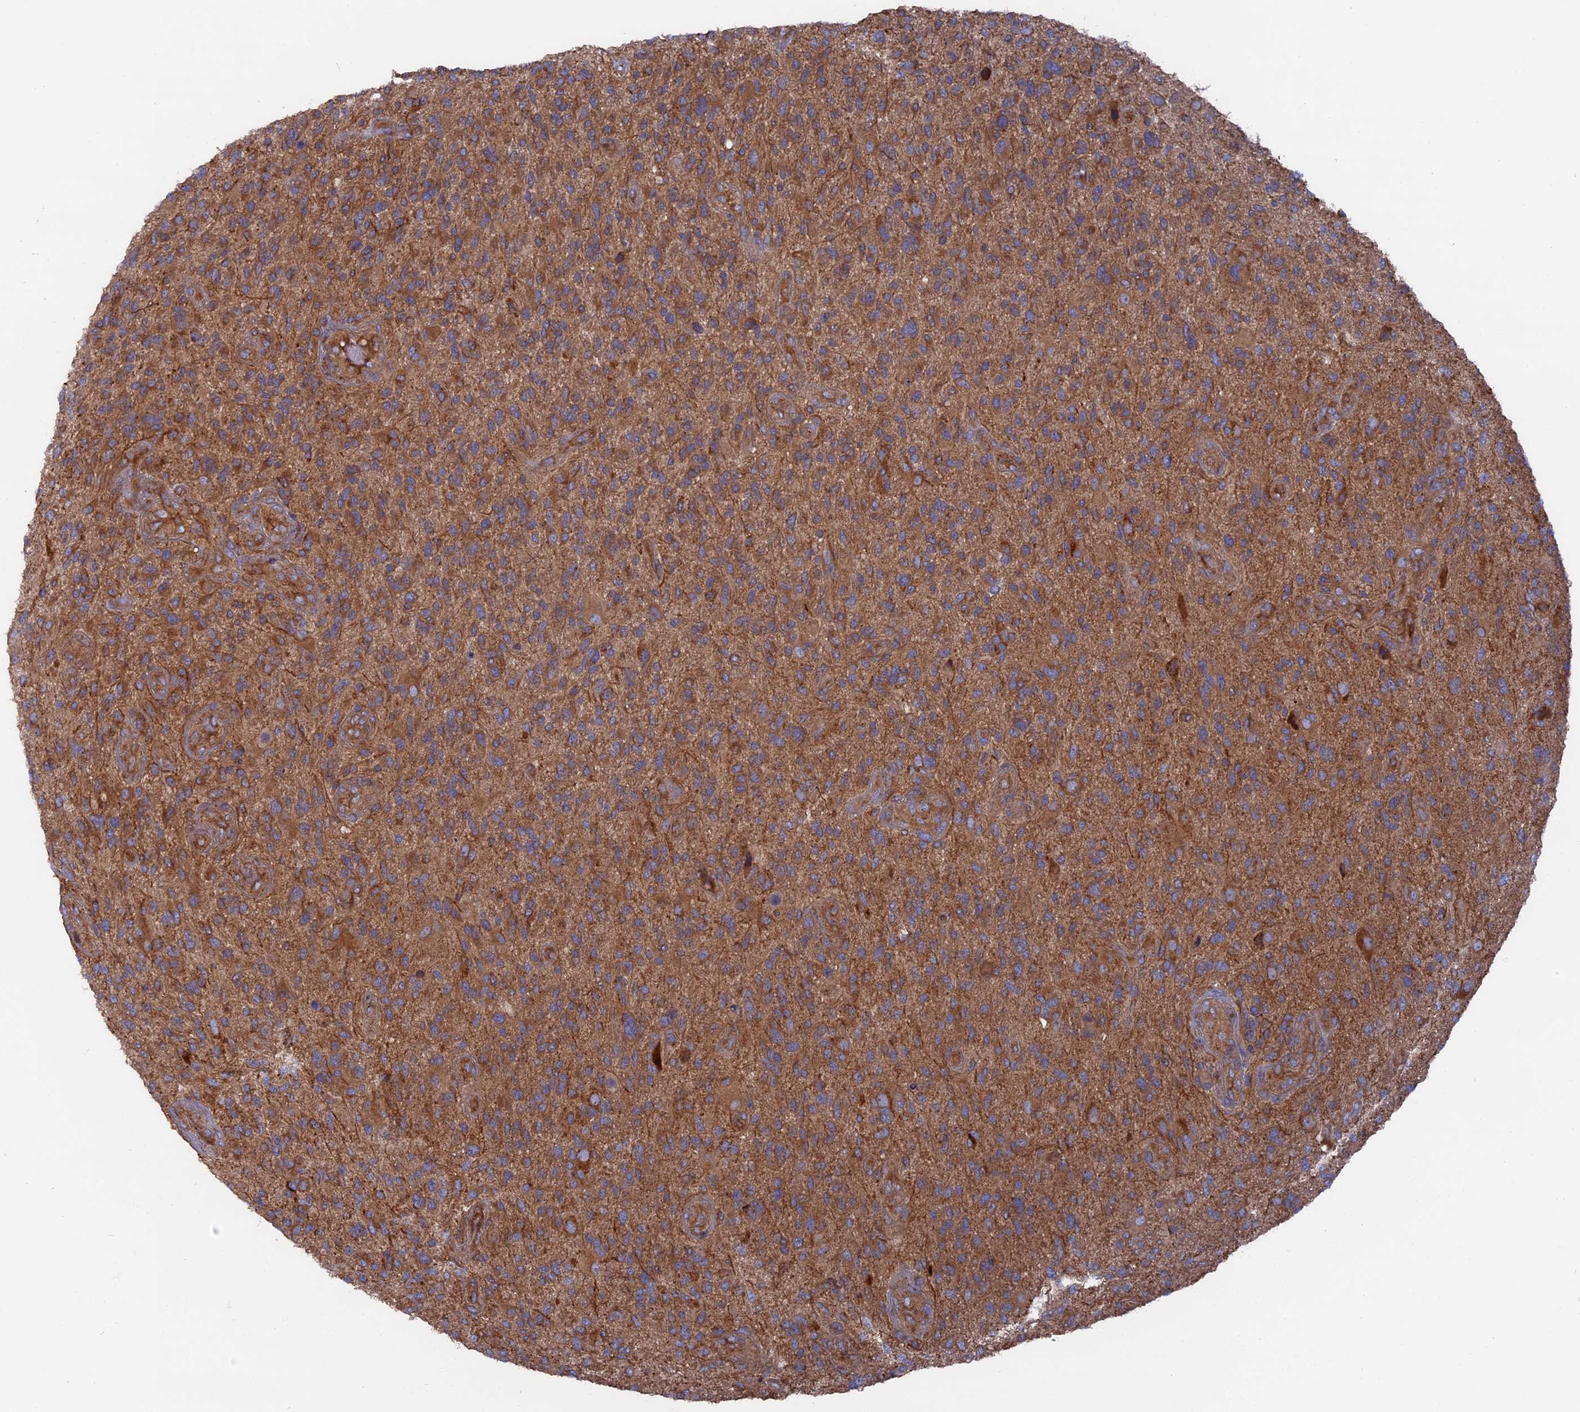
{"staining": {"intensity": "moderate", "quantity": ">75%", "location": "cytoplasmic/membranous"}, "tissue": "glioma", "cell_type": "Tumor cells", "image_type": "cancer", "snomed": [{"axis": "morphology", "description": "Glioma, malignant, High grade"}, {"axis": "topography", "description": "Brain"}], "caption": "Glioma stained with immunohistochemistry shows moderate cytoplasmic/membranous staining in approximately >75% of tumor cells.", "gene": "TELO2", "patient": {"sex": "male", "age": 47}}